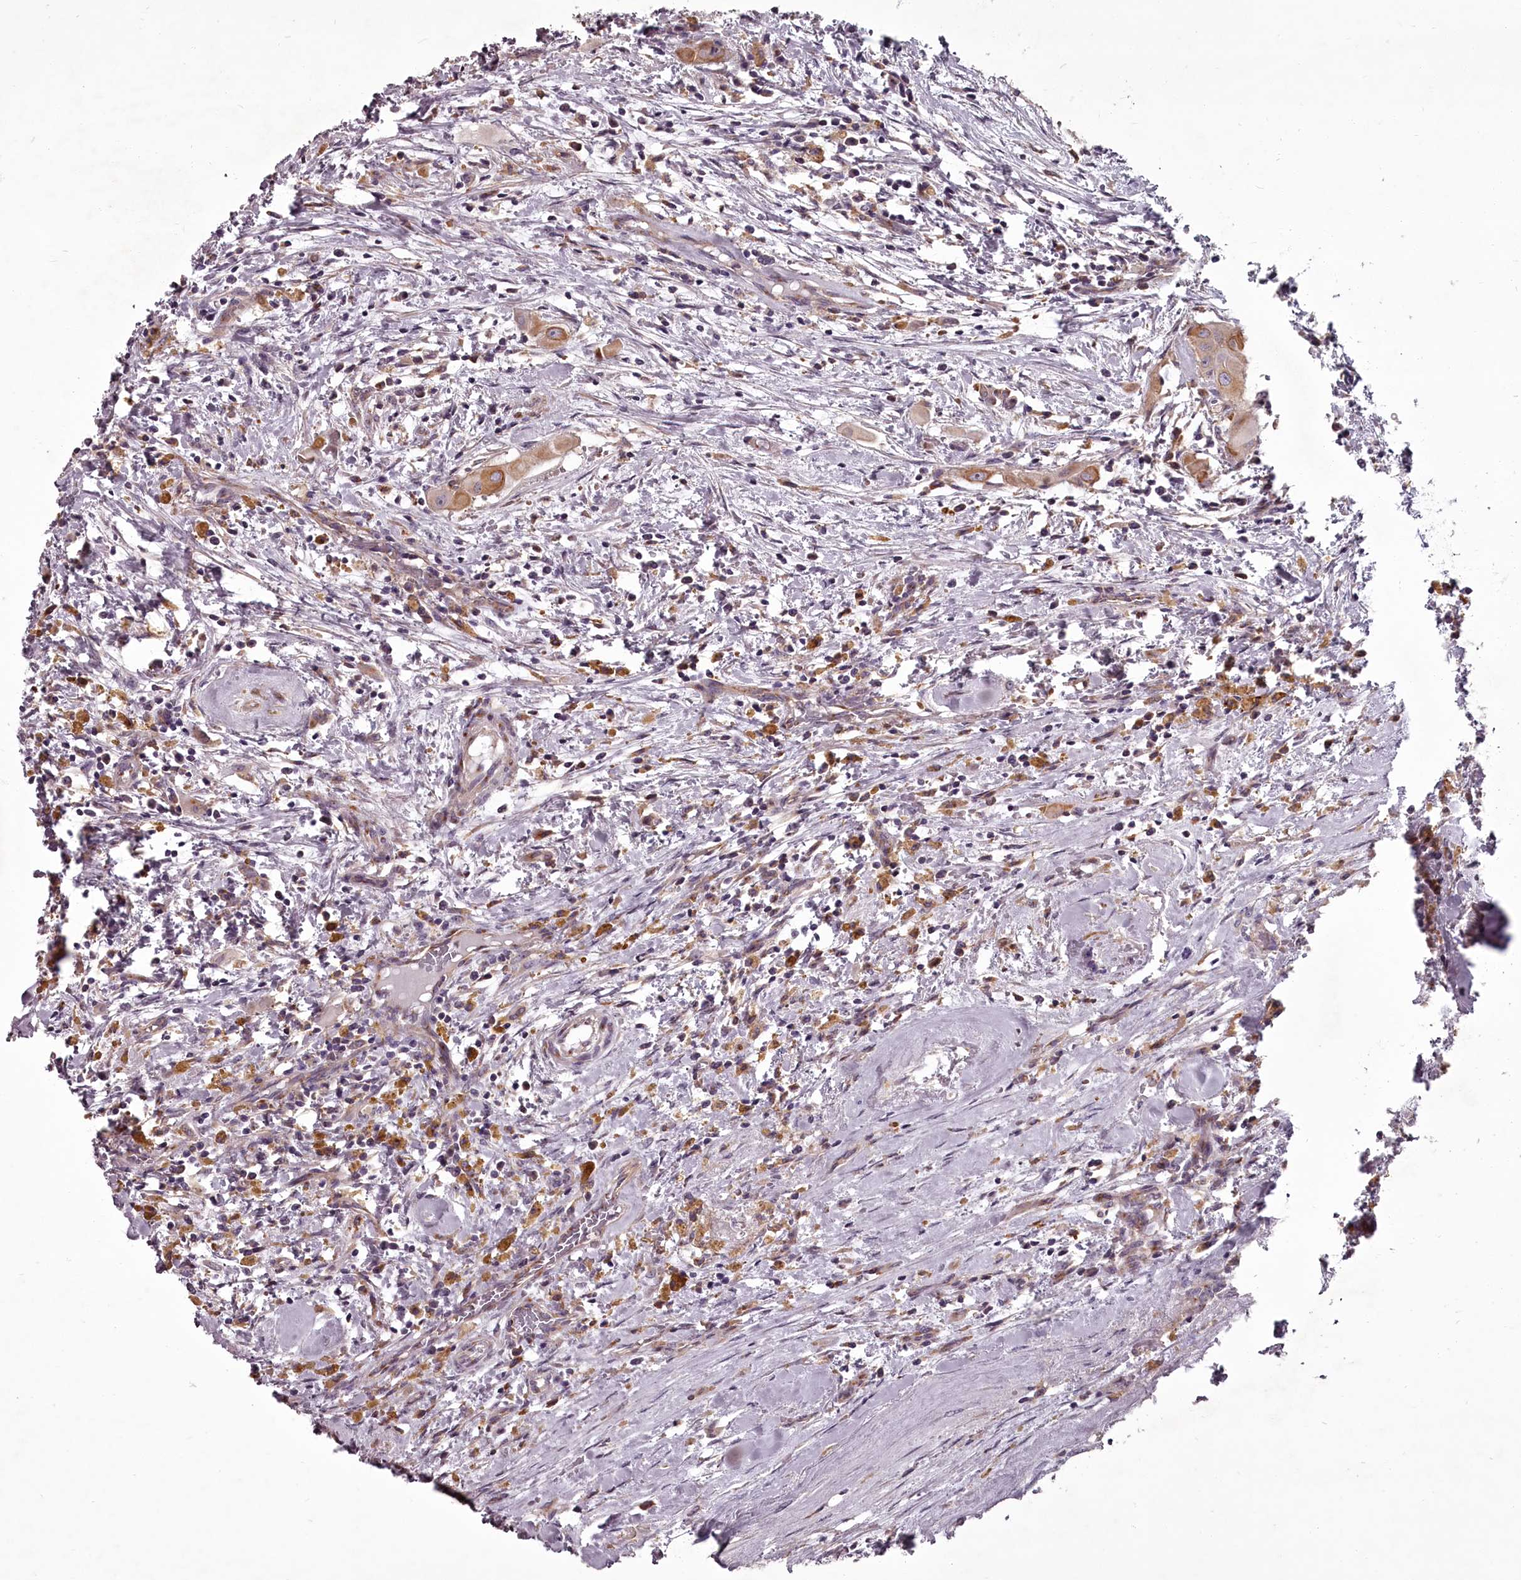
{"staining": {"intensity": "moderate", "quantity": ">75%", "location": "cytoplasmic/membranous"}, "tissue": "thyroid cancer", "cell_type": "Tumor cells", "image_type": "cancer", "snomed": [{"axis": "morphology", "description": "Papillary adenocarcinoma, NOS"}, {"axis": "topography", "description": "Thyroid gland"}], "caption": "Protein analysis of papillary adenocarcinoma (thyroid) tissue displays moderate cytoplasmic/membranous positivity in about >75% of tumor cells. The staining was performed using DAB (3,3'-diaminobenzidine), with brown indicating positive protein expression. Nuclei are stained blue with hematoxylin.", "gene": "STX6", "patient": {"sex": "female", "age": 59}}